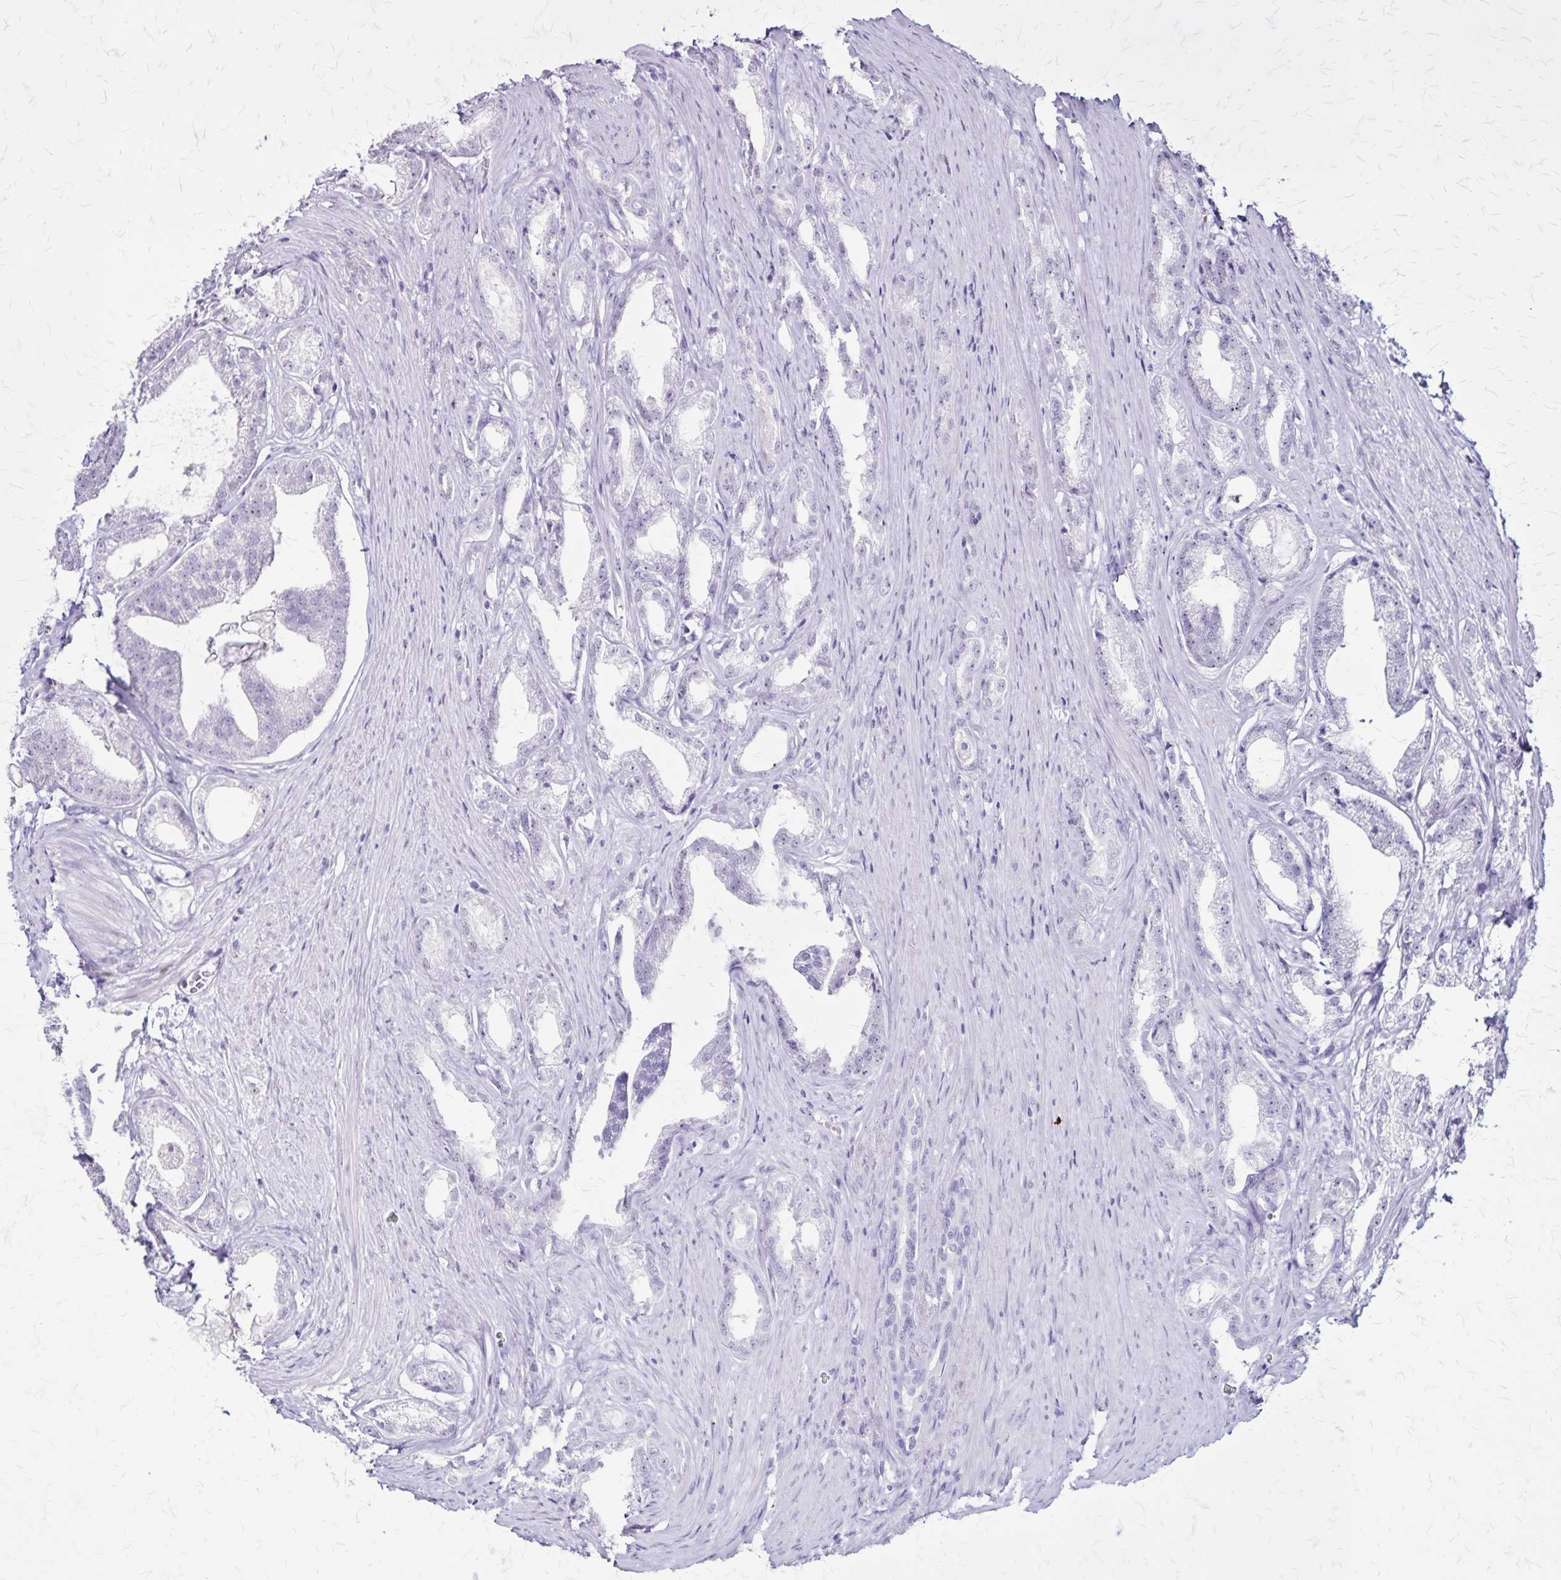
{"staining": {"intensity": "negative", "quantity": "none", "location": "none"}, "tissue": "prostate cancer", "cell_type": "Tumor cells", "image_type": "cancer", "snomed": [{"axis": "morphology", "description": "Adenocarcinoma, Low grade"}, {"axis": "topography", "description": "Prostate"}], "caption": "A micrograph of prostate cancer (adenocarcinoma (low-grade)) stained for a protein displays no brown staining in tumor cells.", "gene": "KRT2", "patient": {"sex": "male", "age": 65}}